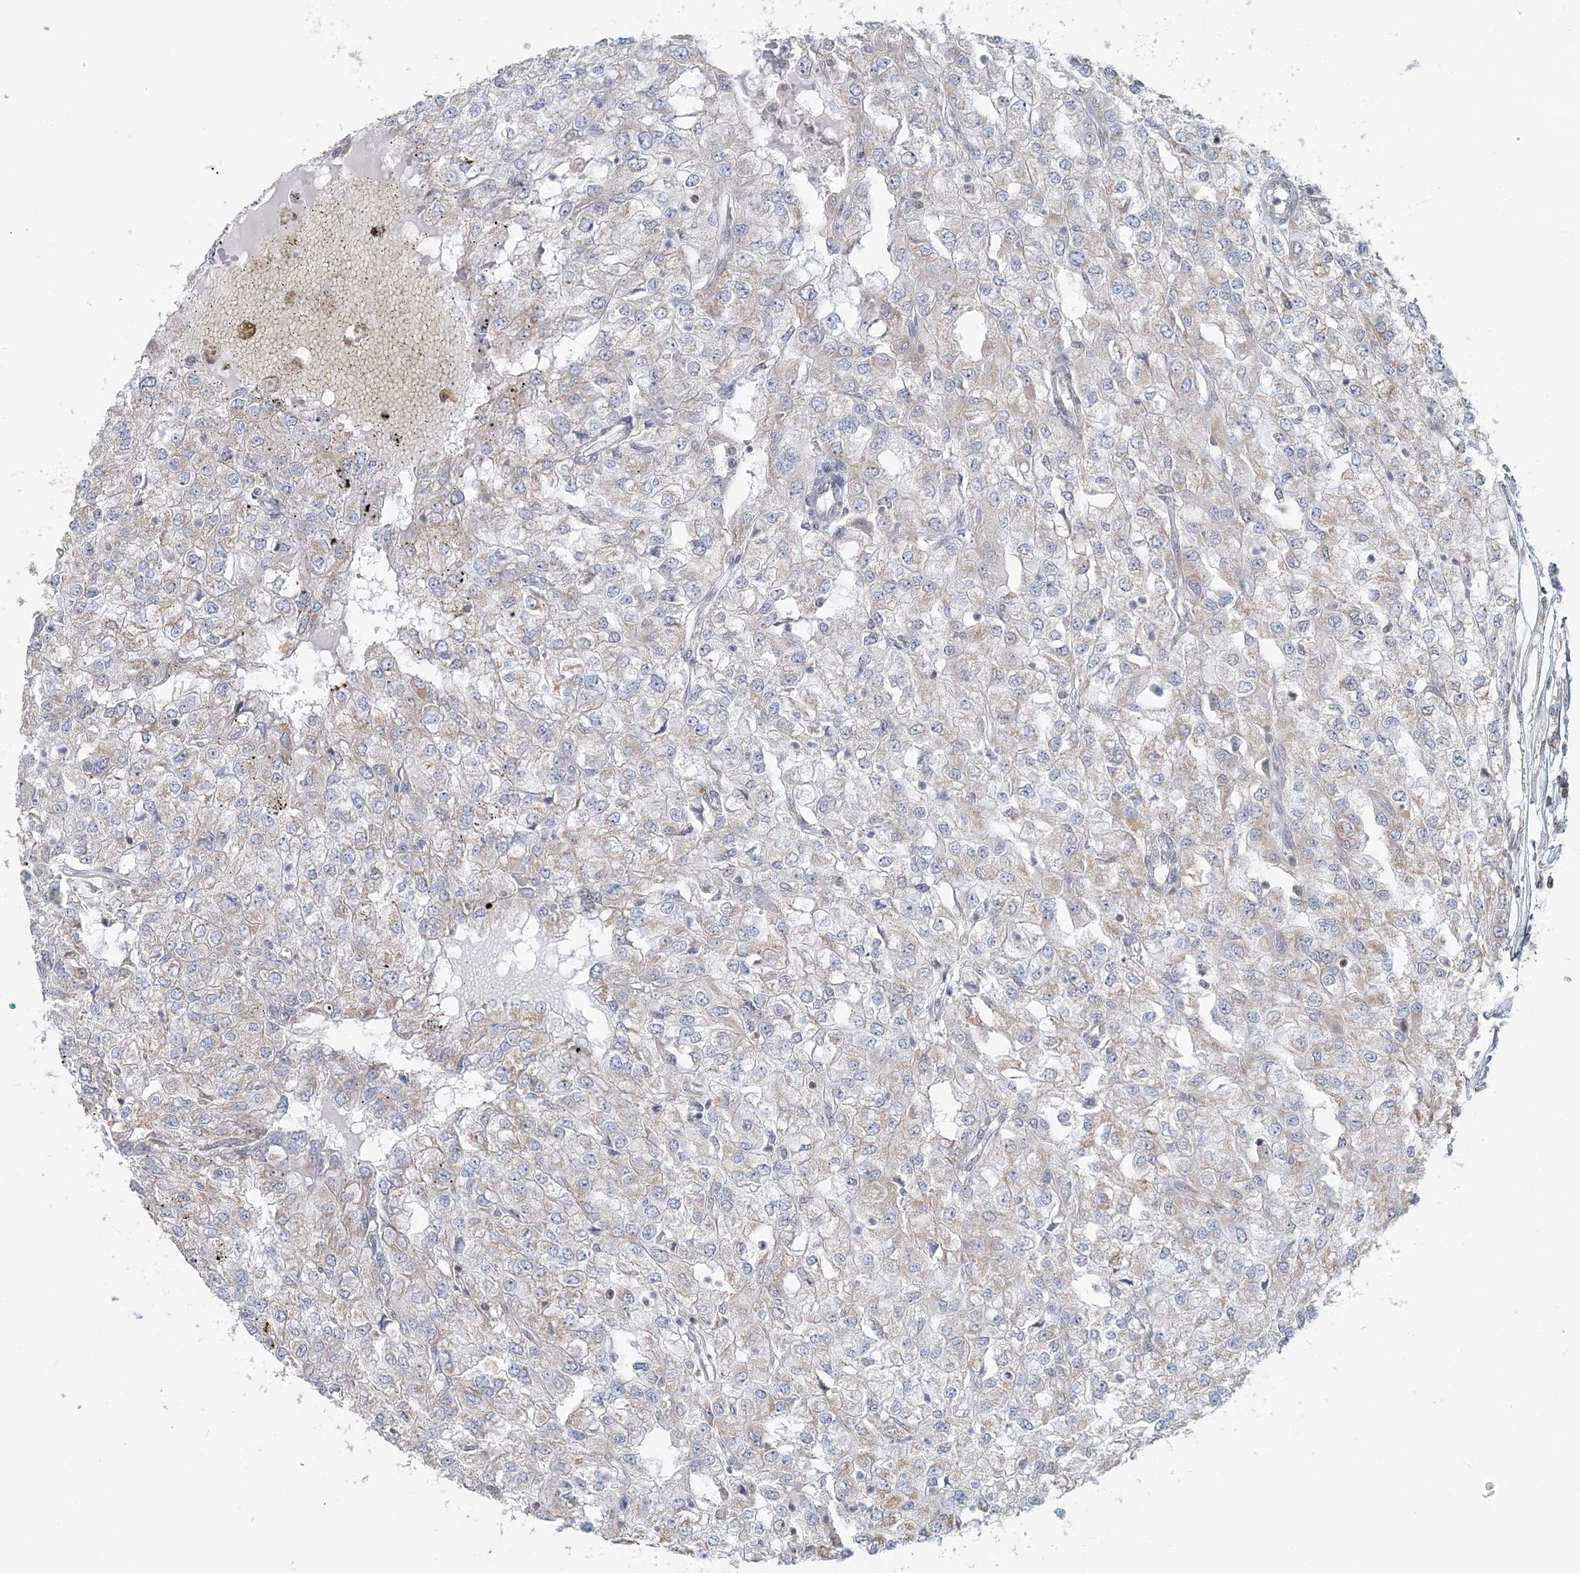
{"staining": {"intensity": "weak", "quantity": "<25%", "location": "cytoplasmic/membranous"}, "tissue": "renal cancer", "cell_type": "Tumor cells", "image_type": "cancer", "snomed": [{"axis": "morphology", "description": "Adenocarcinoma, NOS"}, {"axis": "topography", "description": "Kidney"}], "caption": "Histopathology image shows no protein expression in tumor cells of adenocarcinoma (renal) tissue.", "gene": "SUCLG1", "patient": {"sex": "female", "age": 54}}